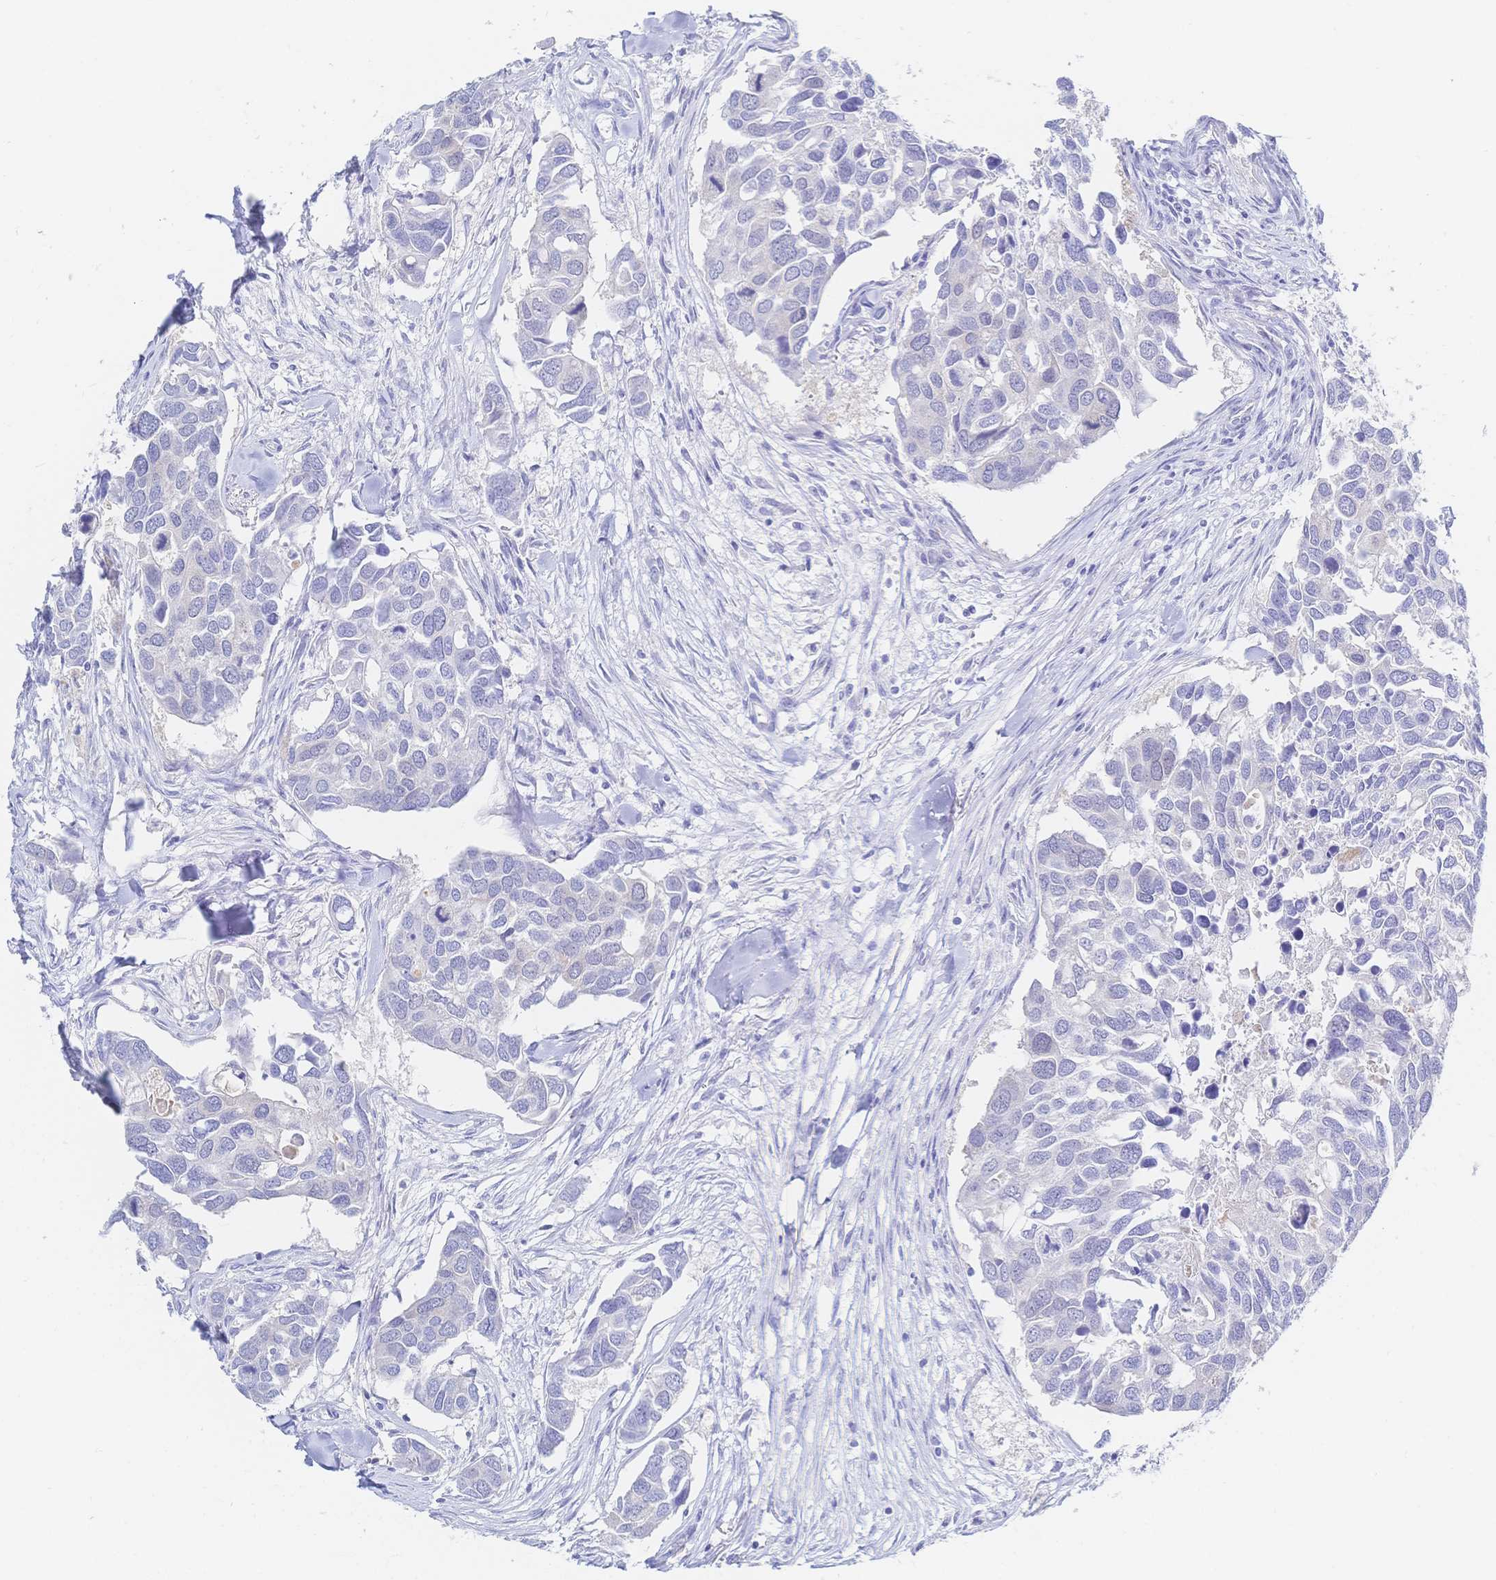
{"staining": {"intensity": "negative", "quantity": "none", "location": "none"}, "tissue": "breast cancer", "cell_type": "Tumor cells", "image_type": "cancer", "snomed": [{"axis": "morphology", "description": "Duct carcinoma"}, {"axis": "topography", "description": "Breast"}], "caption": "High magnification brightfield microscopy of breast infiltrating ductal carcinoma stained with DAB (3,3'-diaminobenzidine) (brown) and counterstained with hematoxylin (blue): tumor cells show no significant positivity. (IHC, brightfield microscopy, high magnification).", "gene": "RRM1", "patient": {"sex": "female", "age": 83}}